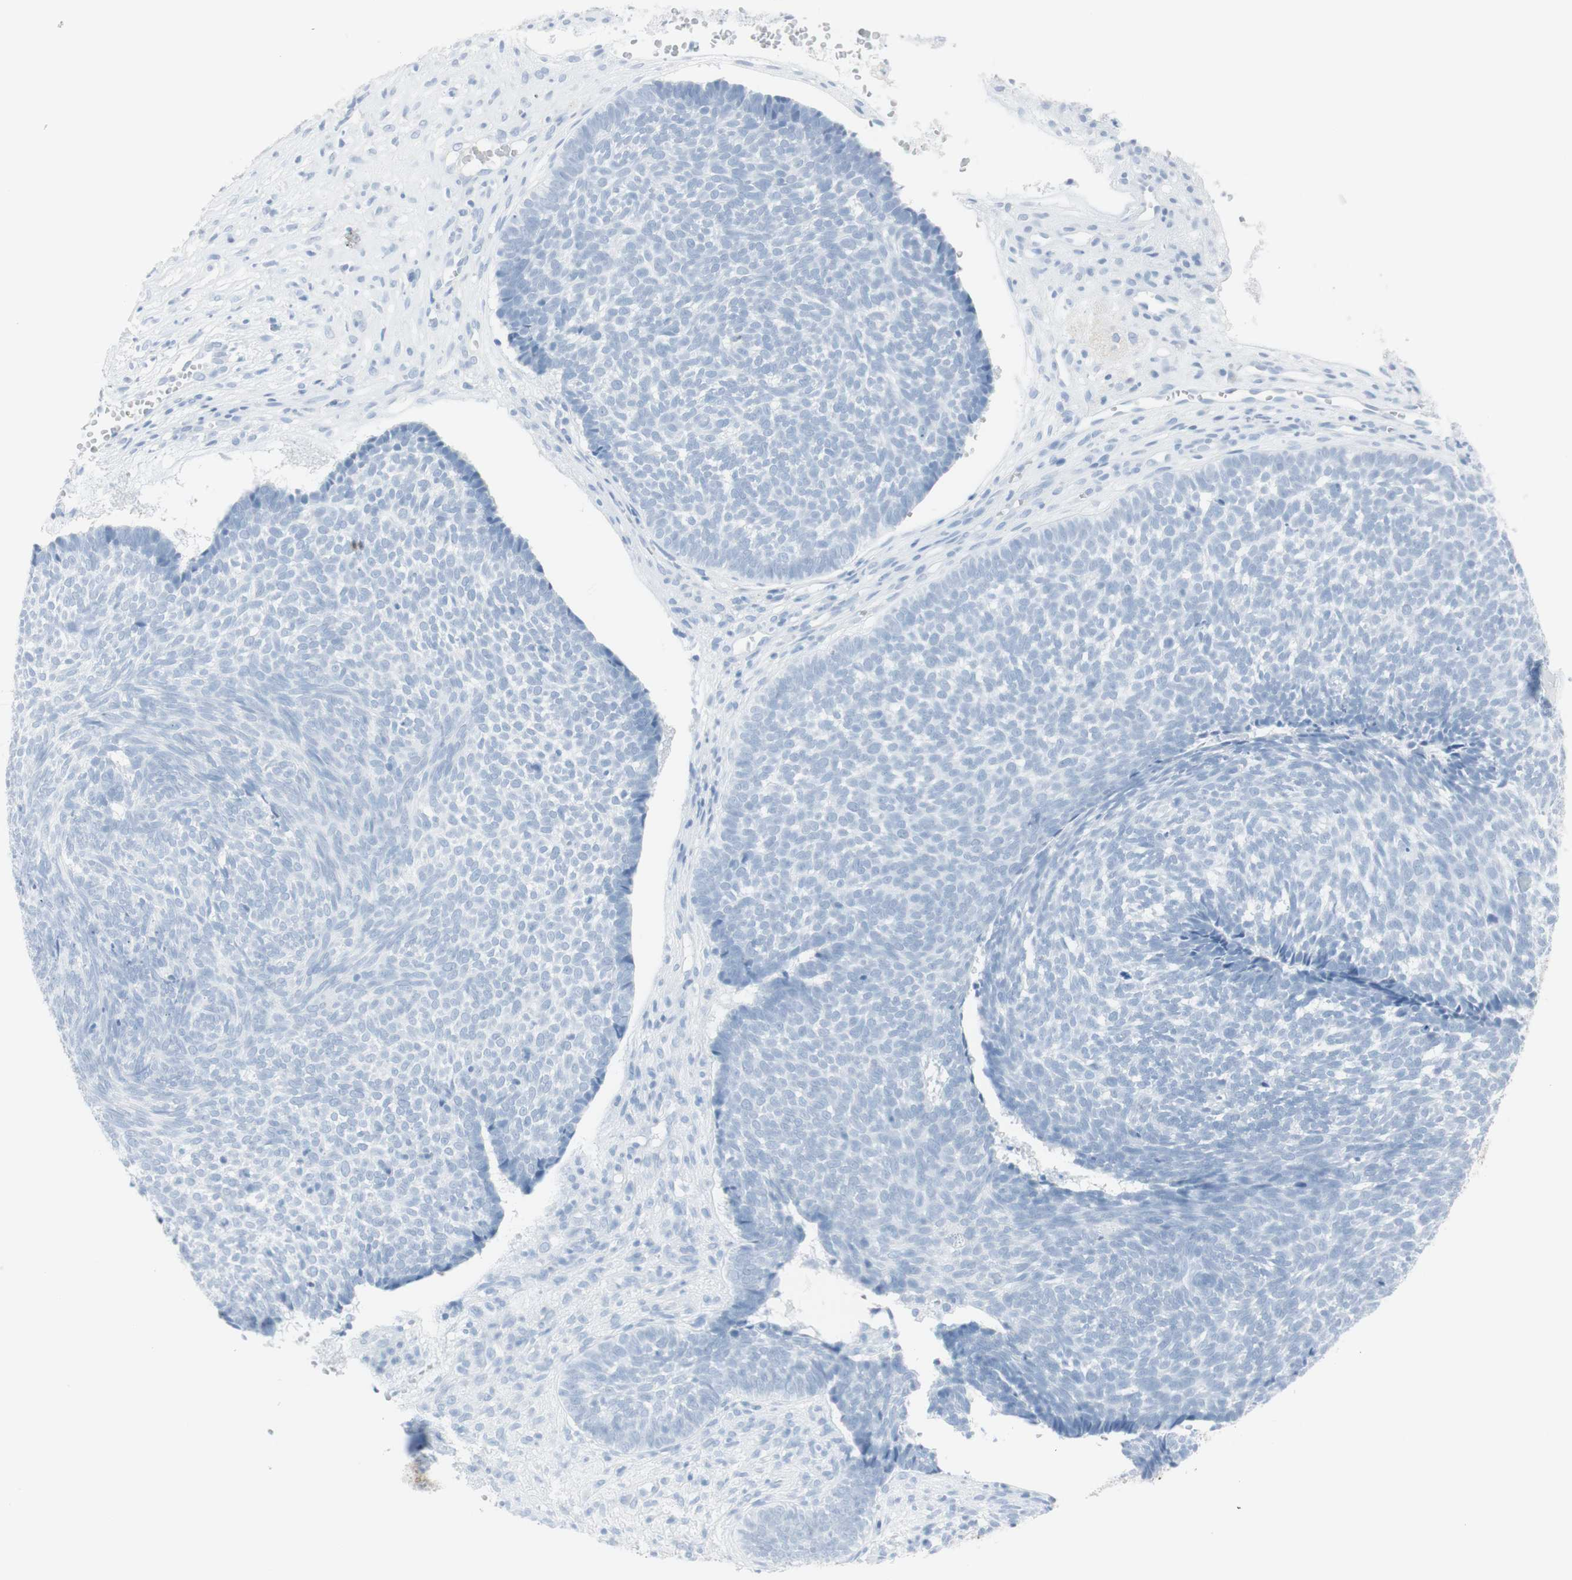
{"staining": {"intensity": "negative", "quantity": "none", "location": "none"}, "tissue": "skin cancer", "cell_type": "Tumor cells", "image_type": "cancer", "snomed": [{"axis": "morphology", "description": "Basal cell carcinoma"}, {"axis": "topography", "description": "Skin"}], "caption": "A micrograph of human skin basal cell carcinoma is negative for staining in tumor cells.", "gene": "NAPSA", "patient": {"sex": "male", "age": 84}}